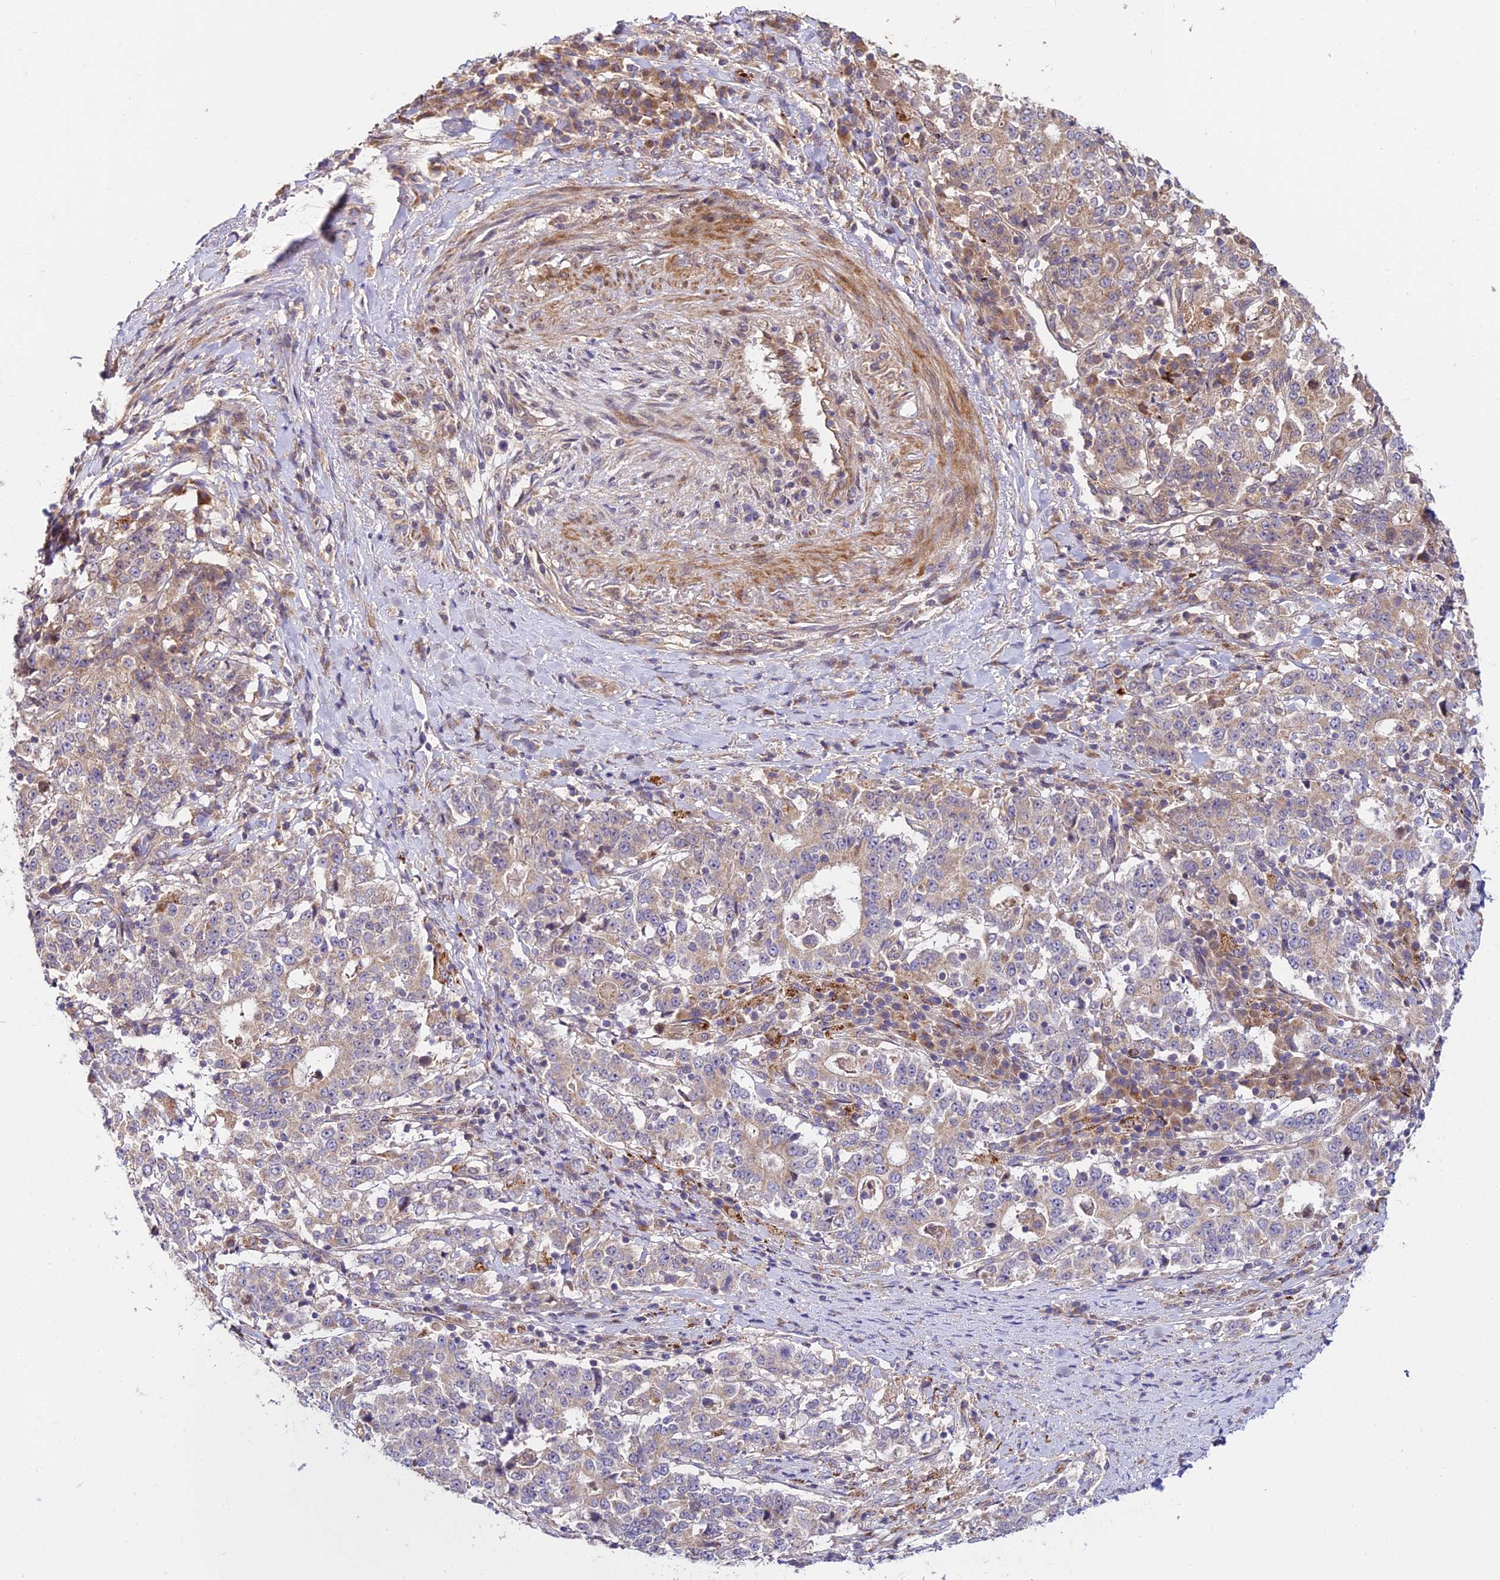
{"staining": {"intensity": "weak", "quantity": "25%-75%", "location": "cytoplasmic/membranous"}, "tissue": "stomach cancer", "cell_type": "Tumor cells", "image_type": "cancer", "snomed": [{"axis": "morphology", "description": "Adenocarcinoma, NOS"}, {"axis": "topography", "description": "Stomach"}], "caption": "IHC staining of stomach adenocarcinoma, which reveals low levels of weak cytoplasmic/membranous staining in approximately 25%-75% of tumor cells indicating weak cytoplasmic/membranous protein staining. The staining was performed using DAB (3,3'-diaminobenzidine) (brown) for protein detection and nuclei were counterstained in hematoxylin (blue).", "gene": "C3orf20", "patient": {"sex": "male", "age": 59}}